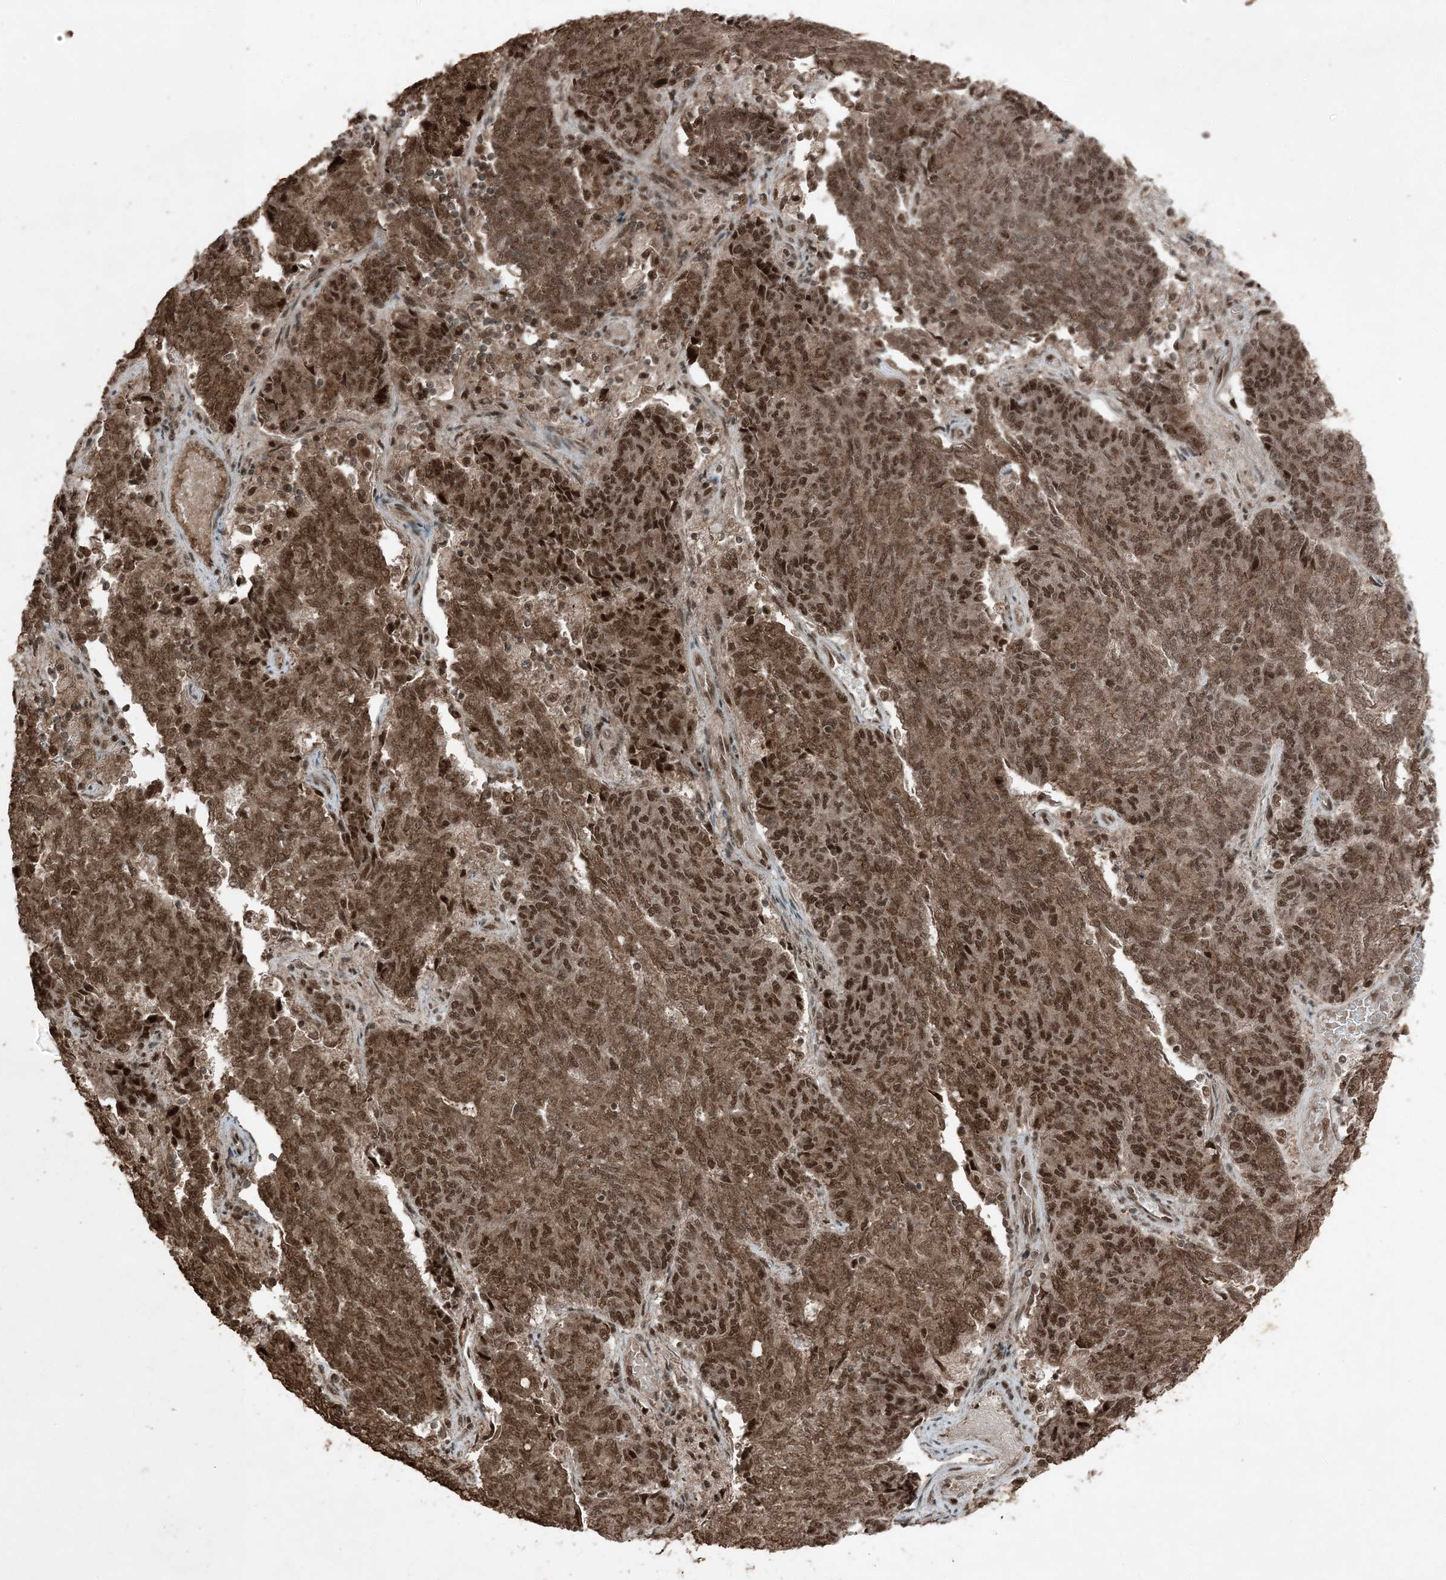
{"staining": {"intensity": "moderate", "quantity": ">75%", "location": "cytoplasmic/membranous,nuclear"}, "tissue": "endometrial cancer", "cell_type": "Tumor cells", "image_type": "cancer", "snomed": [{"axis": "morphology", "description": "Adenocarcinoma, NOS"}, {"axis": "topography", "description": "Endometrium"}], "caption": "Brown immunohistochemical staining in human adenocarcinoma (endometrial) displays moderate cytoplasmic/membranous and nuclear staining in approximately >75% of tumor cells.", "gene": "TRAPPC12", "patient": {"sex": "female", "age": 80}}